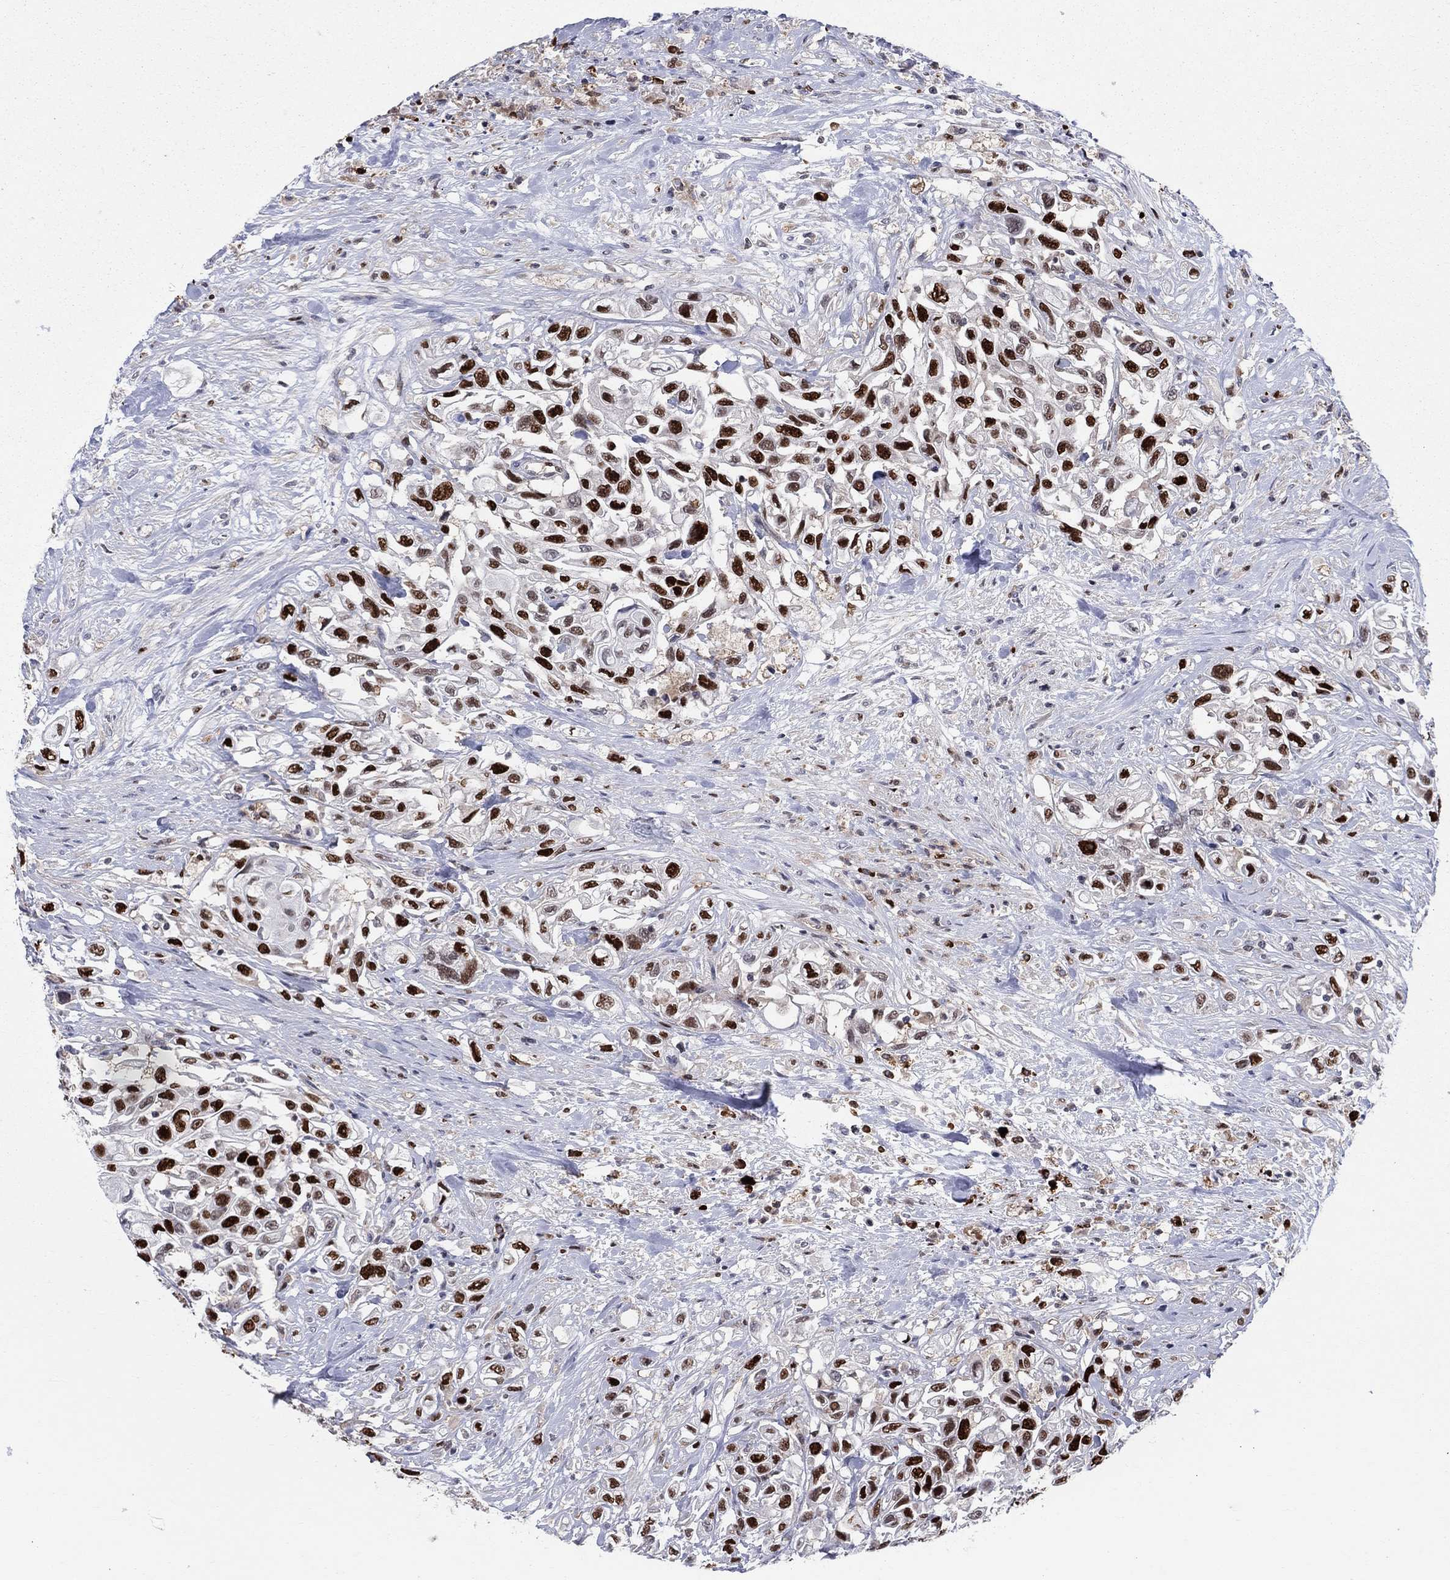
{"staining": {"intensity": "strong", "quantity": "25%-75%", "location": "nuclear"}, "tissue": "urothelial cancer", "cell_type": "Tumor cells", "image_type": "cancer", "snomed": [{"axis": "morphology", "description": "Urothelial carcinoma, High grade"}, {"axis": "topography", "description": "Urinary bladder"}], "caption": "Immunohistochemical staining of human urothelial cancer reveals high levels of strong nuclear protein staining in approximately 25%-75% of tumor cells.", "gene": "ZNHIT3", "patient": {"sex": "female", "age": 56}}